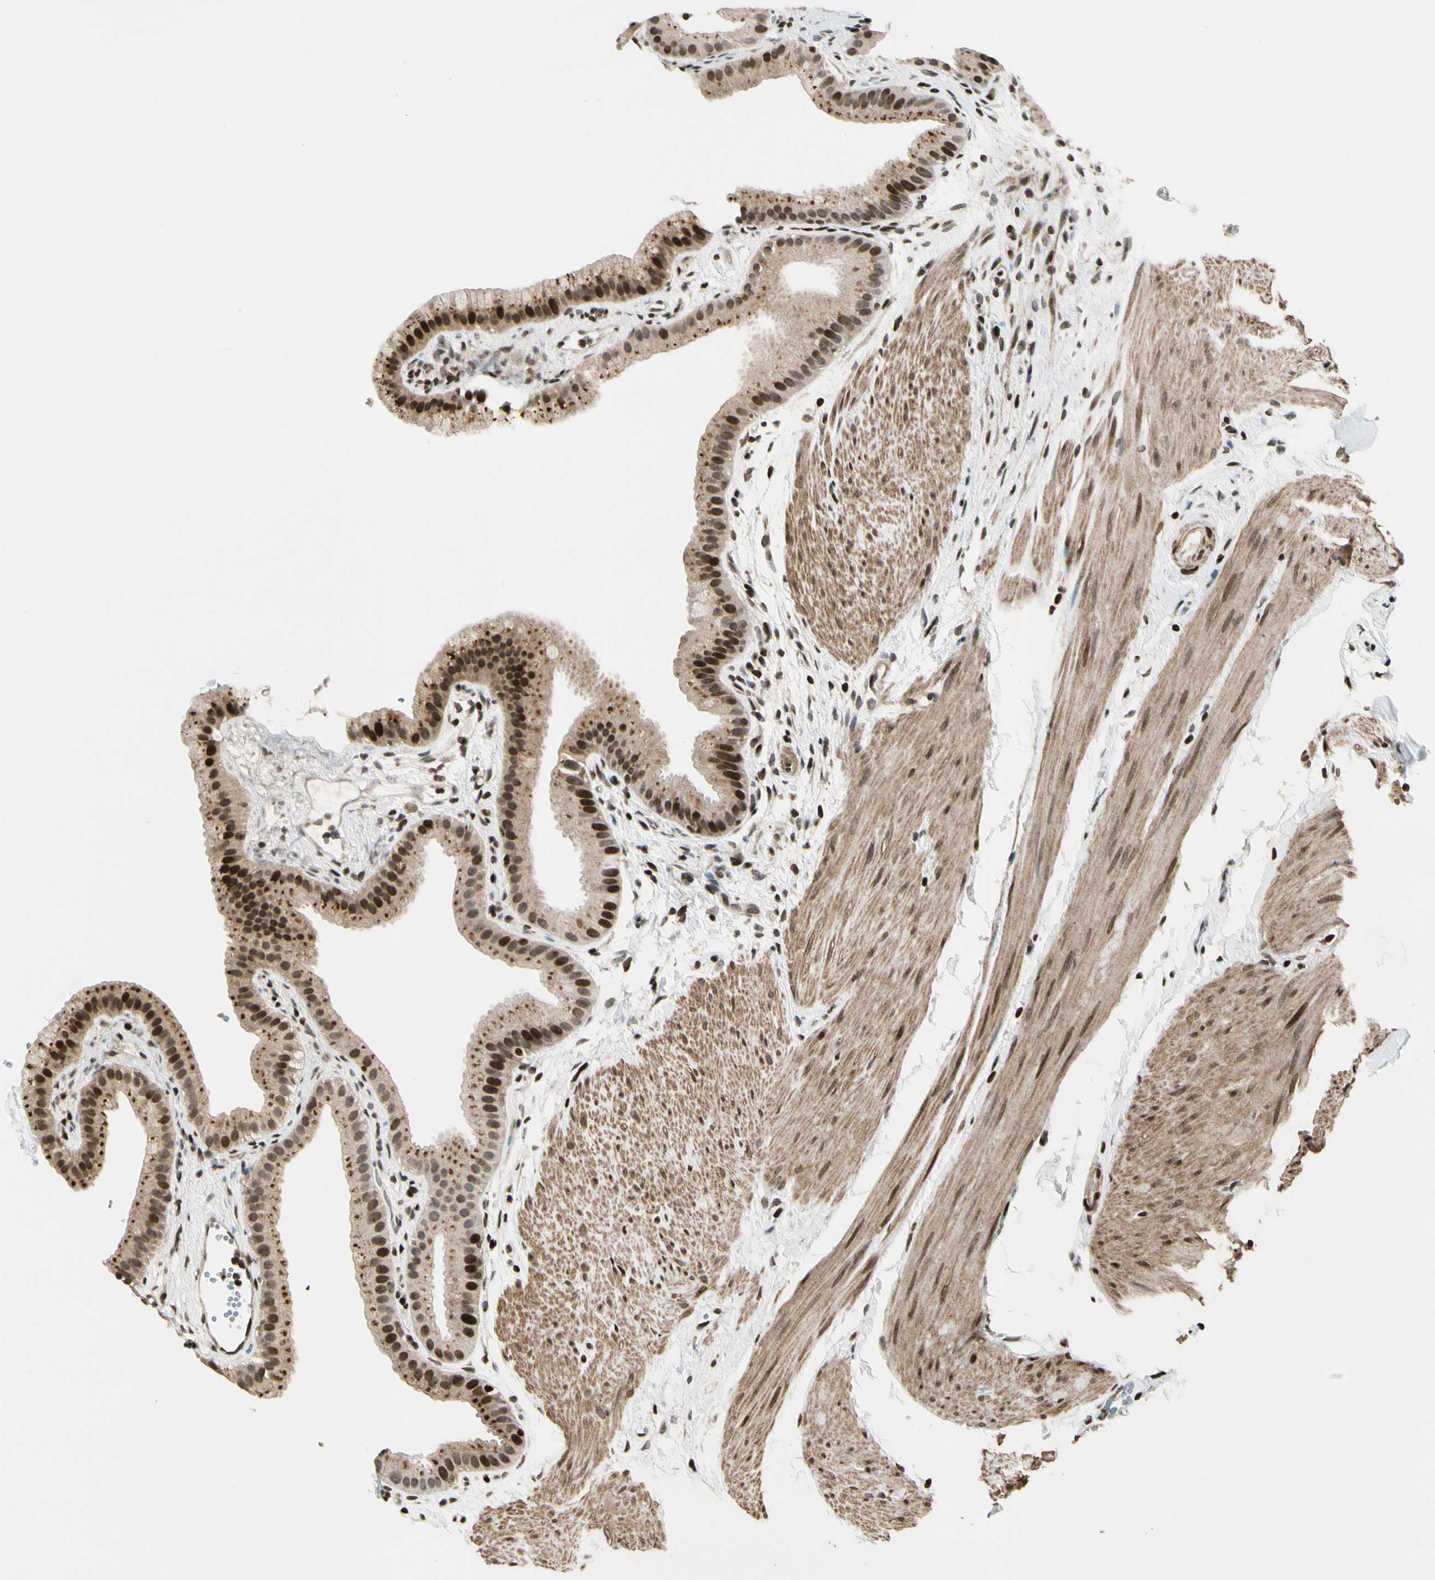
{"staining": {"intensity": "strong", "quantity": ">75%", "location": "cytoplasmic/membranous,nuclear"}, "tissue": "gallbladder", "cell_type": "Glandular cells", "image_type": "normal", "snomed": [{"axis": "morphology", "description": "Normal tissue, NOS"}, {"axis": "topography", "description": "Gallbladder"}], "caption": "Immunohistochemical staining of normal gallbladder displays high levels of strong cytoplasmic/membranous,nuclear expression in approximately >75% of glandular cells.", "gene": "TSHZ3", "patient": {"sex": "female", "age": 64}}